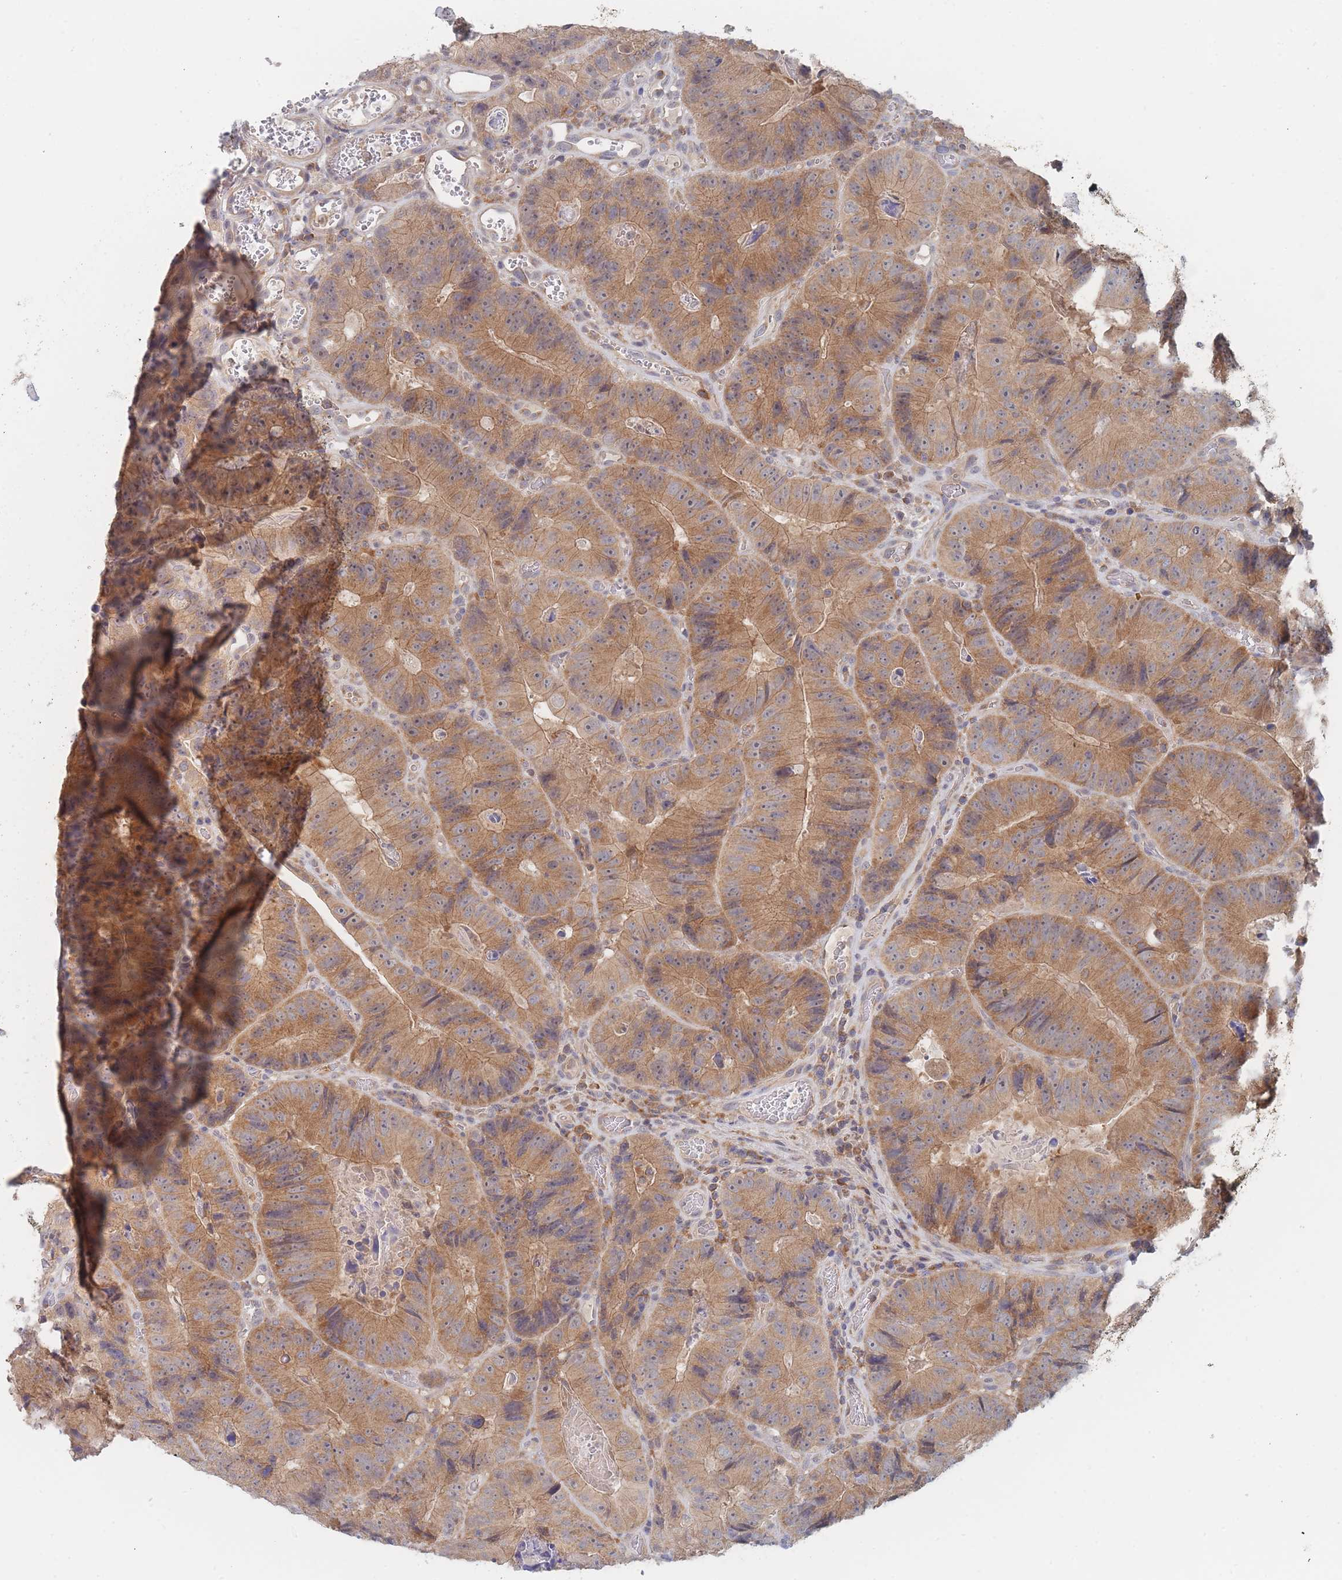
{"staining": {"intensity": "moderate", "quantity": ">75%", "location": "cytoplasmic/membranous"}, "tissue": "colorectal cancer", "cell_type": "Tumor cells", "image_type": "cancer", "snomed": [{"axis": "morphology", "description": "Adenocarcinoma, NOS"}, {"axis": "topography", "description": "Colon"}], "caption": "Colorectal cancer stained with DAB (3,3'-diaminobenzidine) immunohistochemistry (IHC) displays medium levels of moderate cytoplasmic/membranous staining in about >75% of tumor cells.", "gene": "PPP6C", "patient": {"sex": "female", "age": 86}}